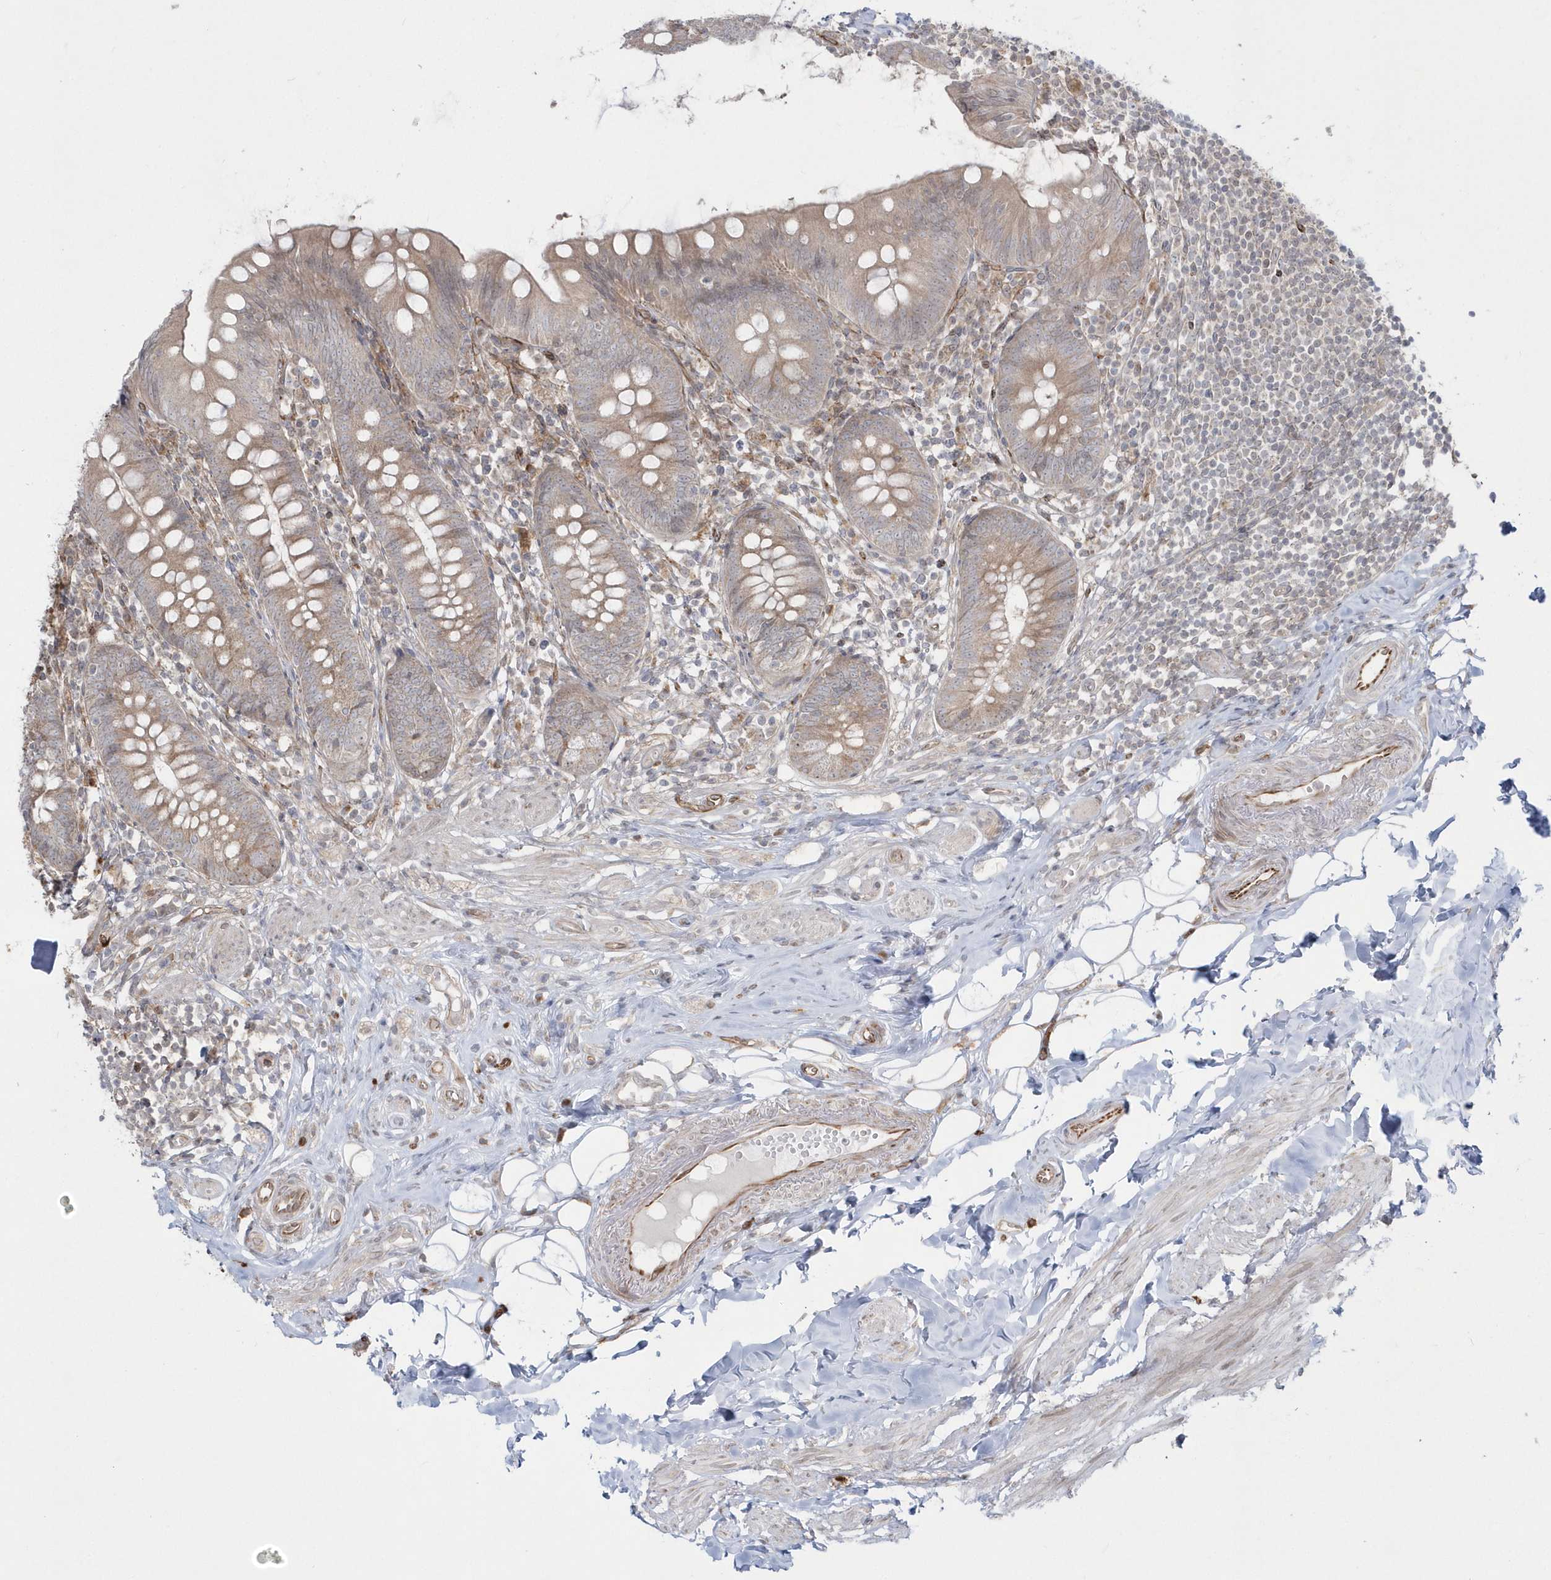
{"staining": {"intensity": "moderate", "quantity": ">75%", "location": "cytoplasmic/membranous"}, "tissue": "appendix", "cell_type": "Glandular cells", "image_type": "normal", "snomed": [{"axis": "morphology", "description": "Normal tissue, NOS"}, {"axis": "topography", "description": "Appendix"}], "caption": "A micrograph of appendix stained for a protein demonstrates moderate cytoplasmic/membranous brown staining in glandular cells.", "gene": "DHX57", "patient": {"sex": "female", "age": 62}}